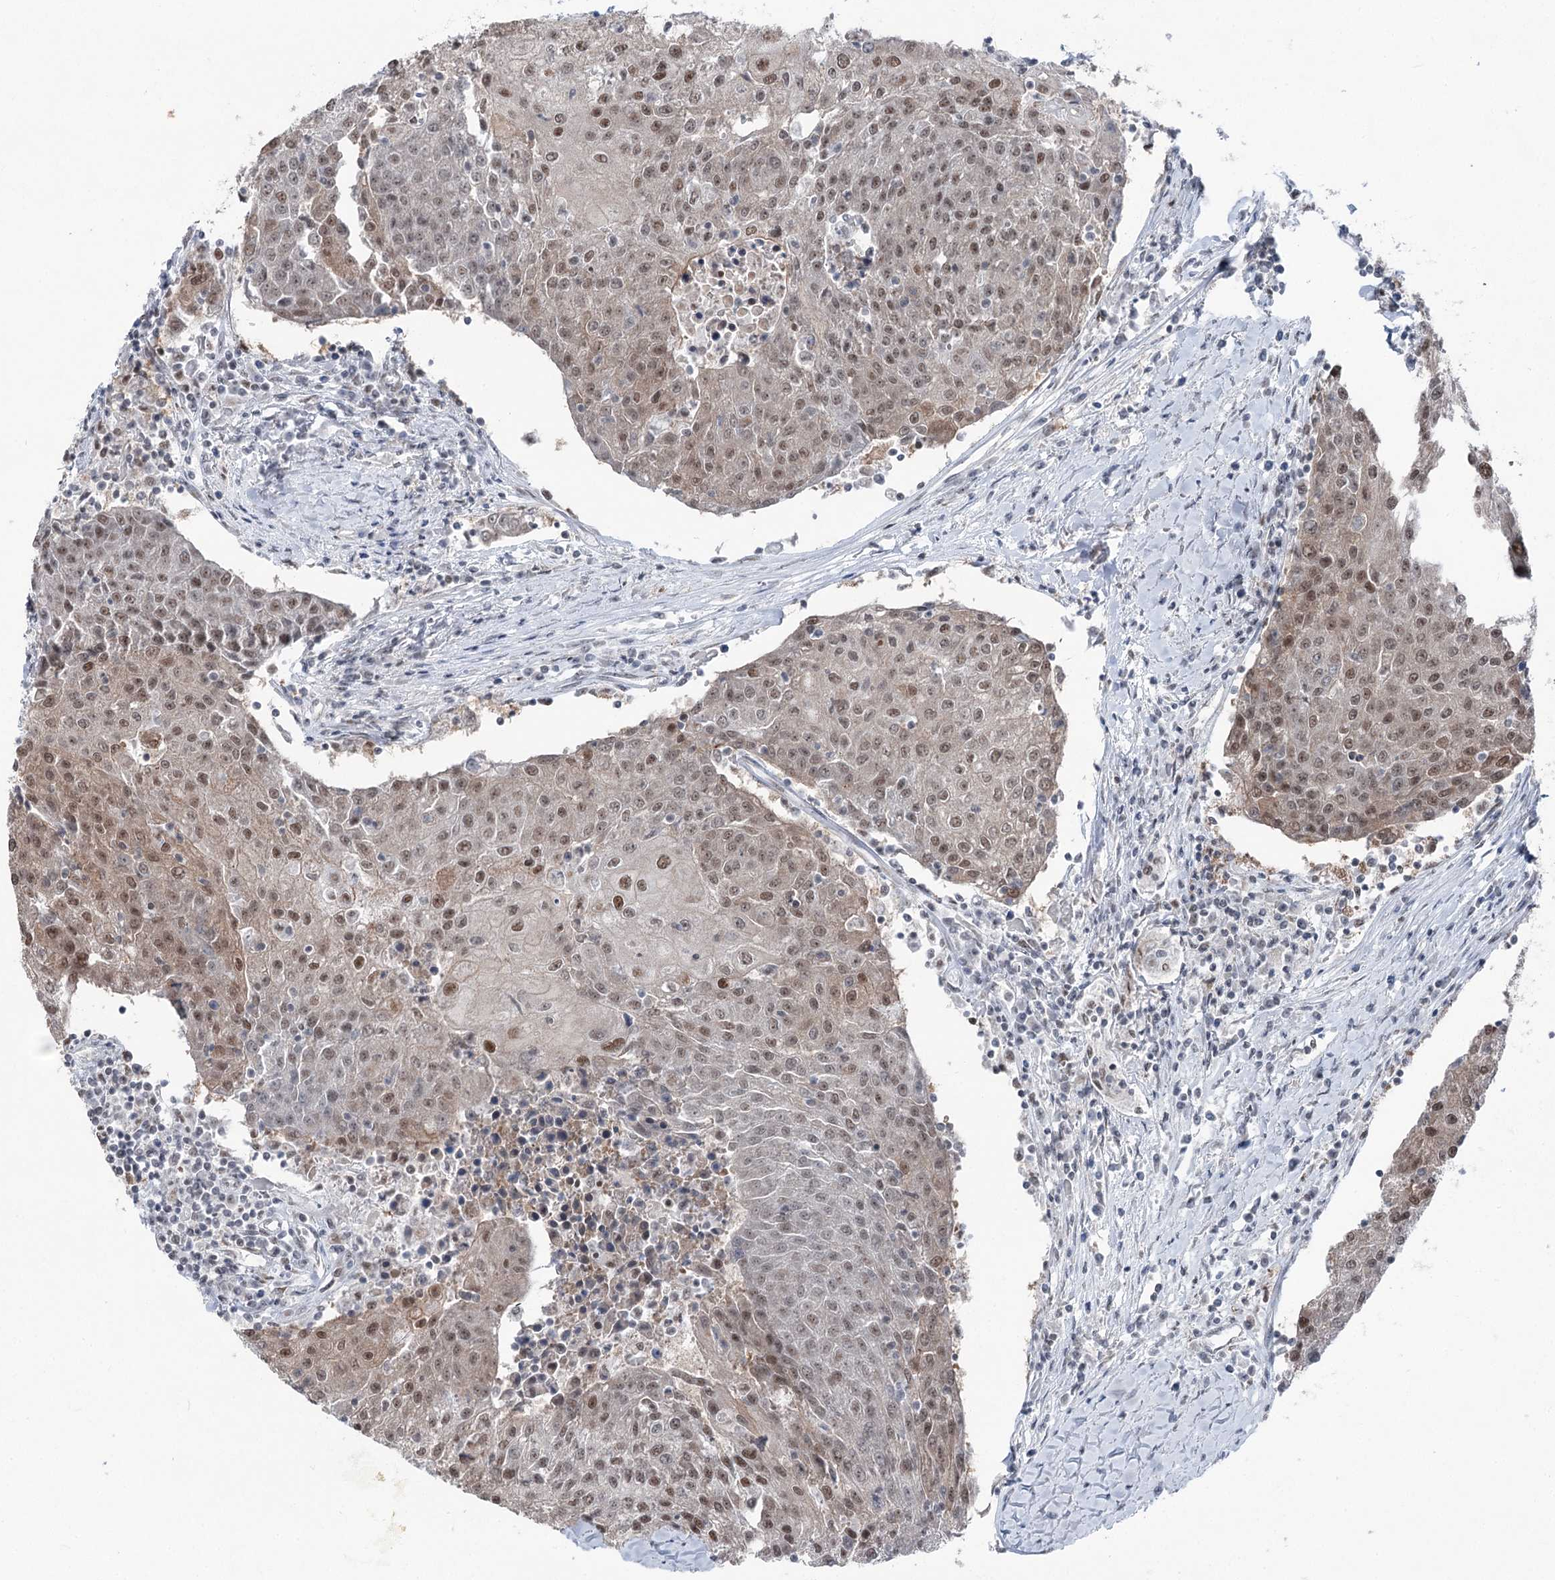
{"staining": {"intensity": "moderate", "quantity": "25%-75%", "location": "nuclear"}, "tissue": "urothelial cancer", "cell_type": "Tumor cells", "image_type": "cancer", "snomed": [{"axis": "morphology", "description": "Urothelial carcinoma, High grade"}, {"axis": "topography", "description": "Urinary bladder"}], "caption": "Moderate nuclear staining is seen in about 25%-75% of tumor cells in high-grade urothelial carcinoma. (DAB (3,3'-diaminobenzidine) = brown stain, brightfield microscopy at high magnification).", "gene": "ZCCHC8", "patient": {"sex": "female", "age": 85}}